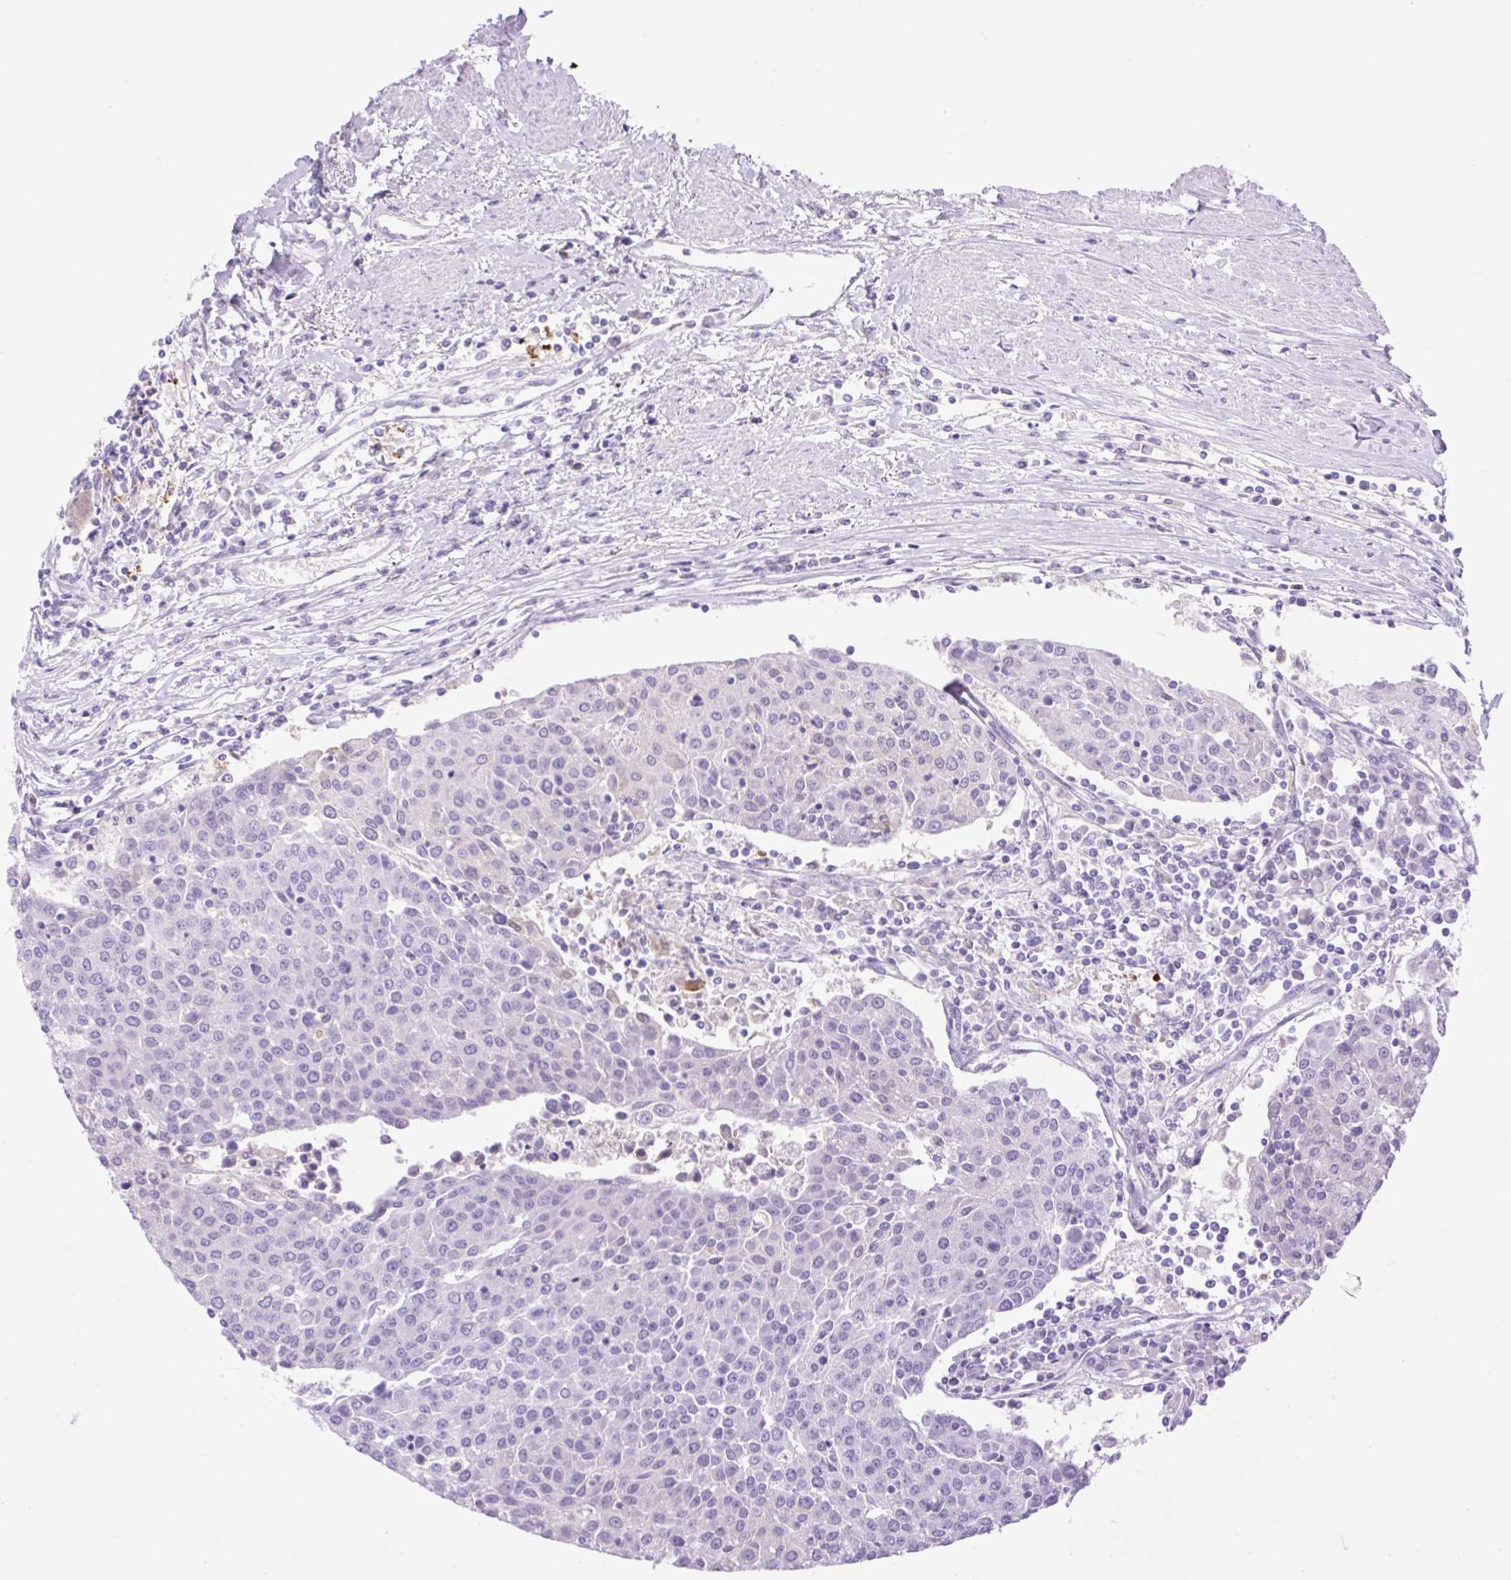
{"staining": {"intensity": "negative", "quantity": "none", "location": "none"}, "tissue": "urothelial cancer", "cell_type": "Tumor cells", "image_type": "cancer", "snomed": [{"axis": "morphology", "description": "Urothelial carcinoma, High grade"}, {"axis": "topography", "description": "Urinary bladder"}], "caption": "A histopathology image of urothelial cancer stained for a protein reveals no brown staining in tumor cells.", "gene": "SLC25A40", "patient": {"sex": "female", "age": 85}}